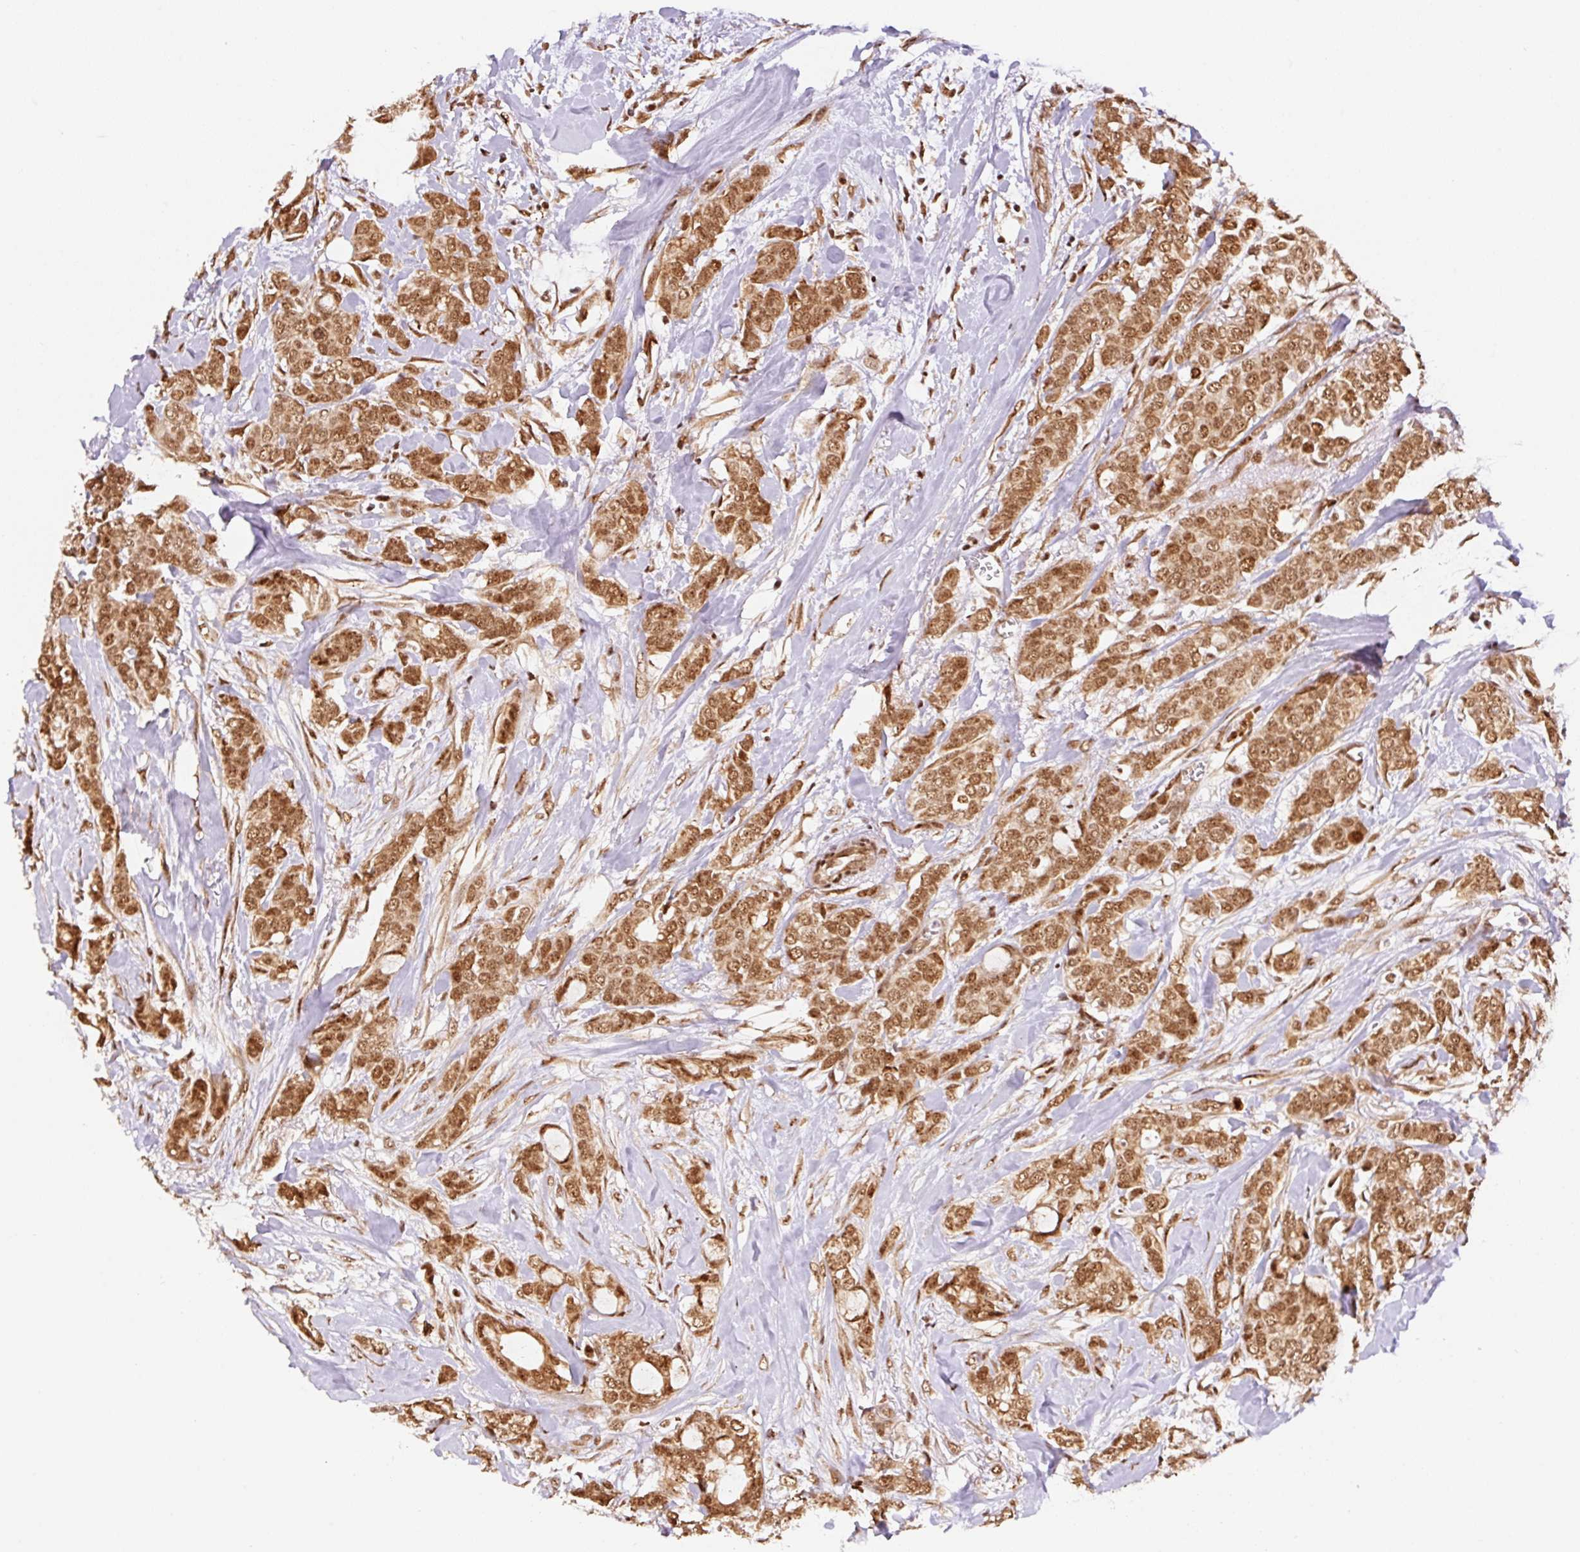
{"staining": {"intensity": "moderate", "quantity": ">75%", "location": "cytoplasmic/membranous,nuclear"}, "tissue": "breast cancer", "cell_type": "Tumor cells", "image_type": "cancer", "snomed": [{"axis": "morphology", "description": "Duct carcinoma"}, {"axis": "topography", "description": "Breast"}], "caption": "Protein expression analysis of human breast infiltrating ductal carcinoma reveals moderate cytoplasmic/membranous and nuclear positivity in about >75% of tumor cells.", "gene": "INTS8", "patient": {"sex": "female", "age": 84}}